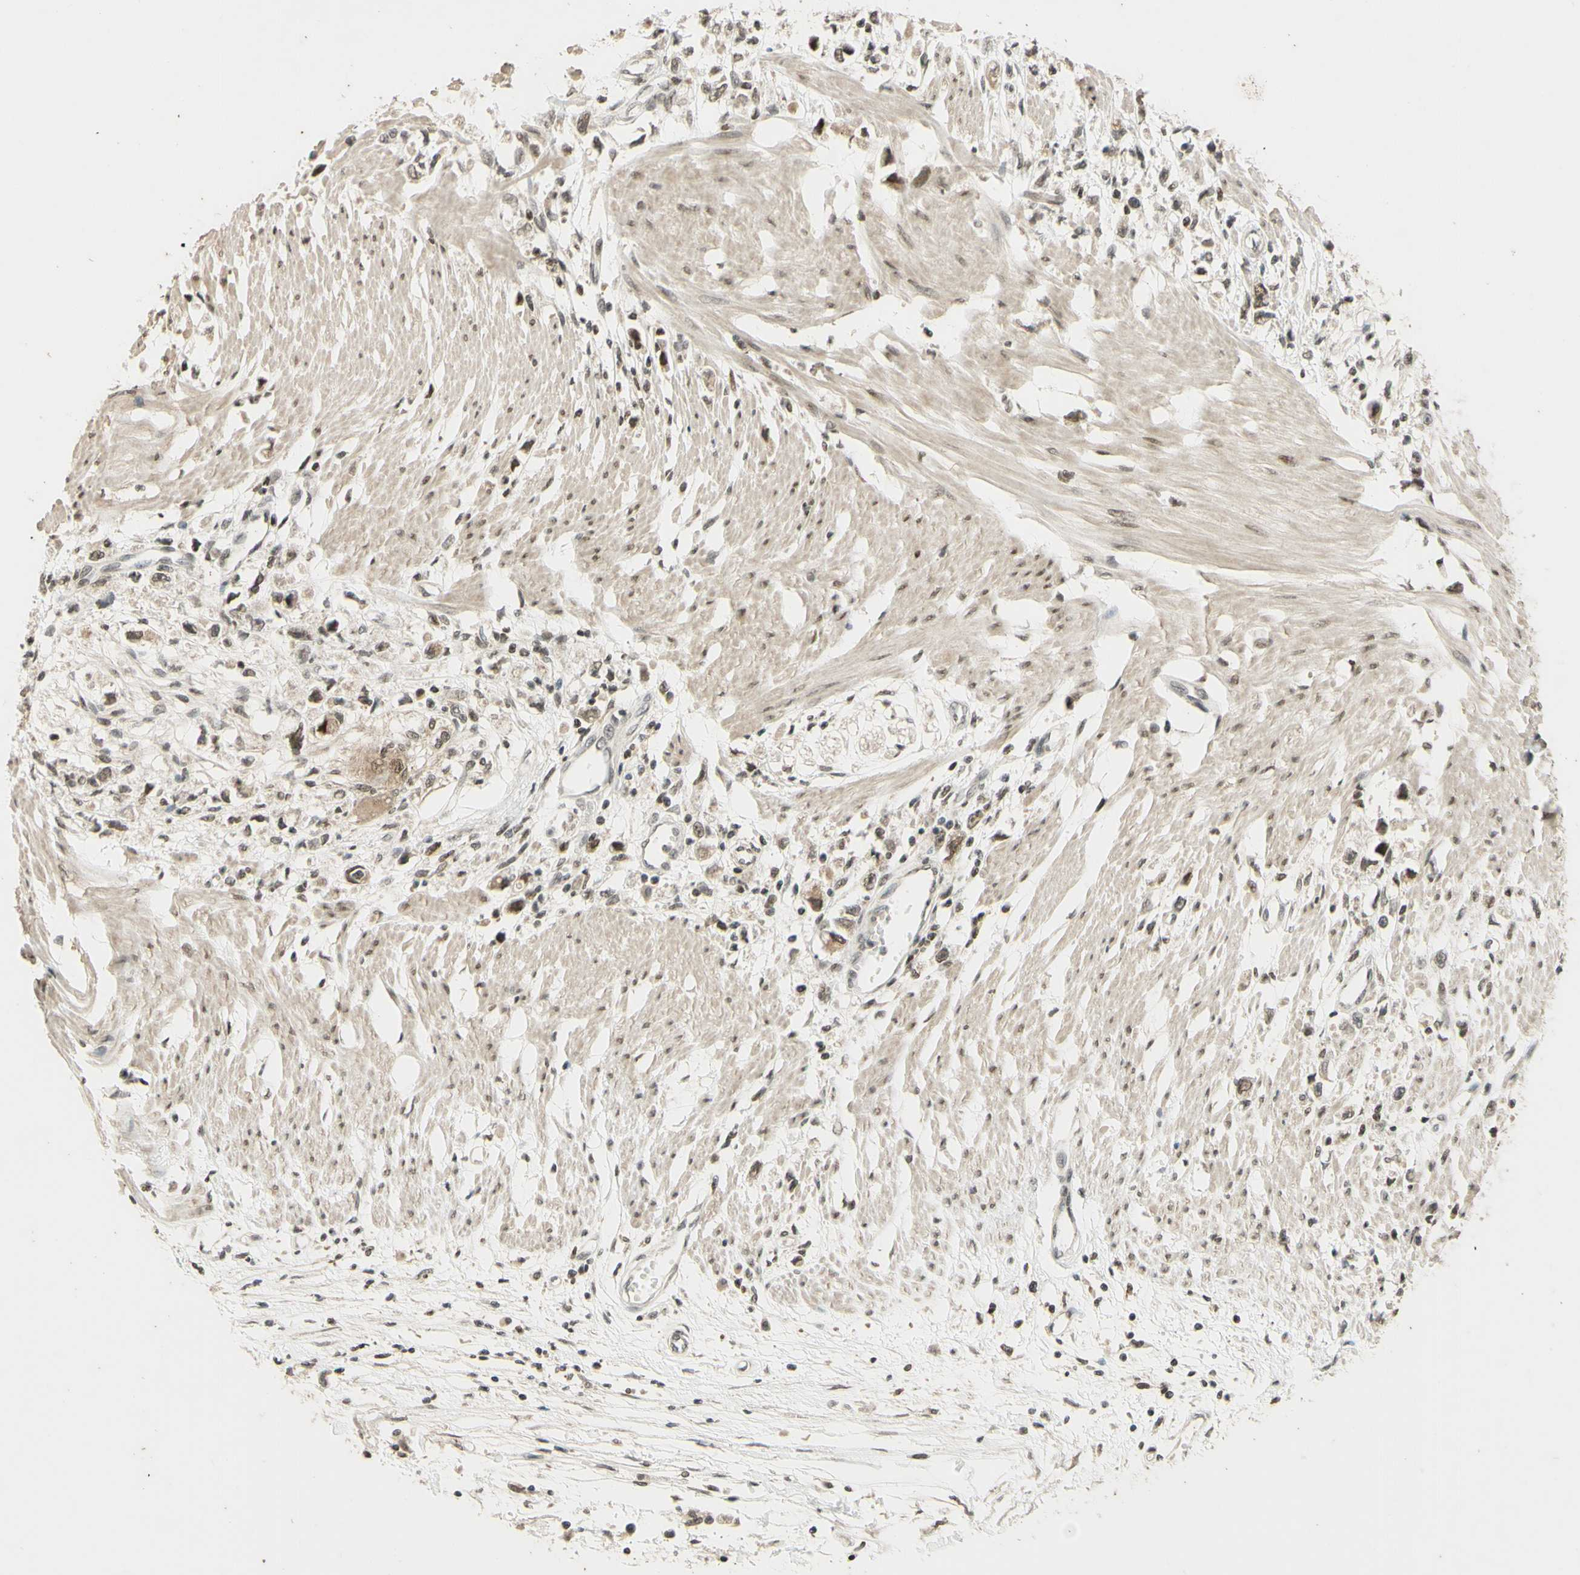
{"staining": {"intensity": "weak", "quantity": ">75%", "location": "nuclear"}, "tissue": "stomach cancer", "cell_type": "Tumor cells", "image_type": "cancer", "snomed": [{"axis": "morphology", "description": "Adenocarcinoma, NOS"}, {"axis": "topography", "description": "Stomach"}], "caption": "The immunohistochemical stain shows weak nuclear positivity in tumor cells of stomach adenocarcinoma tissue. (DAB = brown stain, brightfield microscopy at high magnification).", "gene": "SMARCB1", "patient": {"sex": "female", "age": 59}}